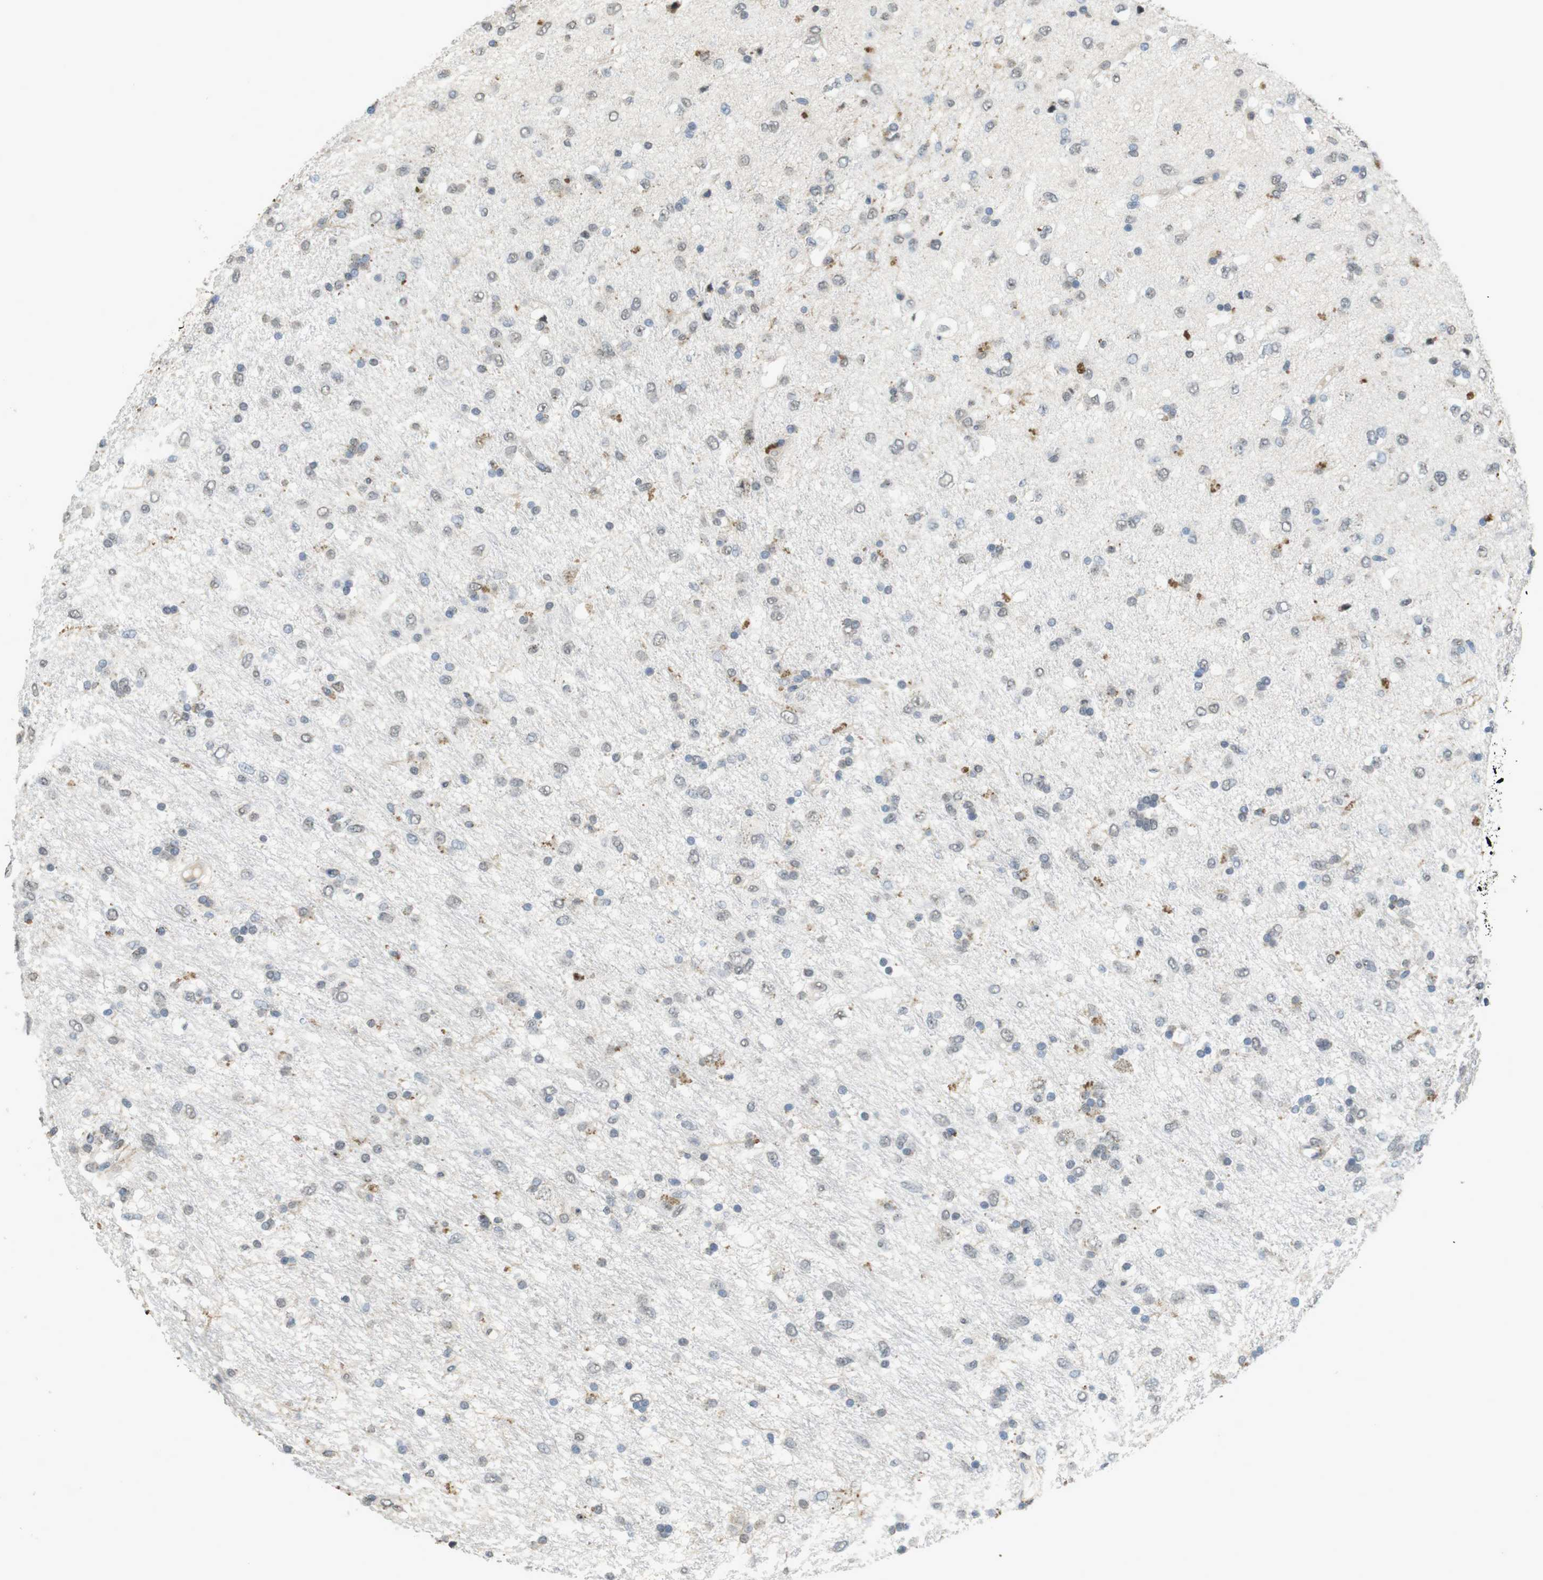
{"staining": {"intensity": "weak", "quantity": "<25%", "location": "nuclear"}, "tissue": "glioma", "cell_type": "Tumor cells", "image_type": "cancer", "snomed": [{"axis": "morphology", "description": "Glioma, malignant, Low grade"}, {"axis": "topography", "description": "Brain"}], "caption": "Protein analysis of malignant glioma (low-grade) reveals no significant expression in tumor cells. (DAB (3,3'-diaminobenzidine) immunohistochemistry with hematoxylin counter stain).", "gene": "FZD10", "patient": {"sex": "male", "age": 77}}